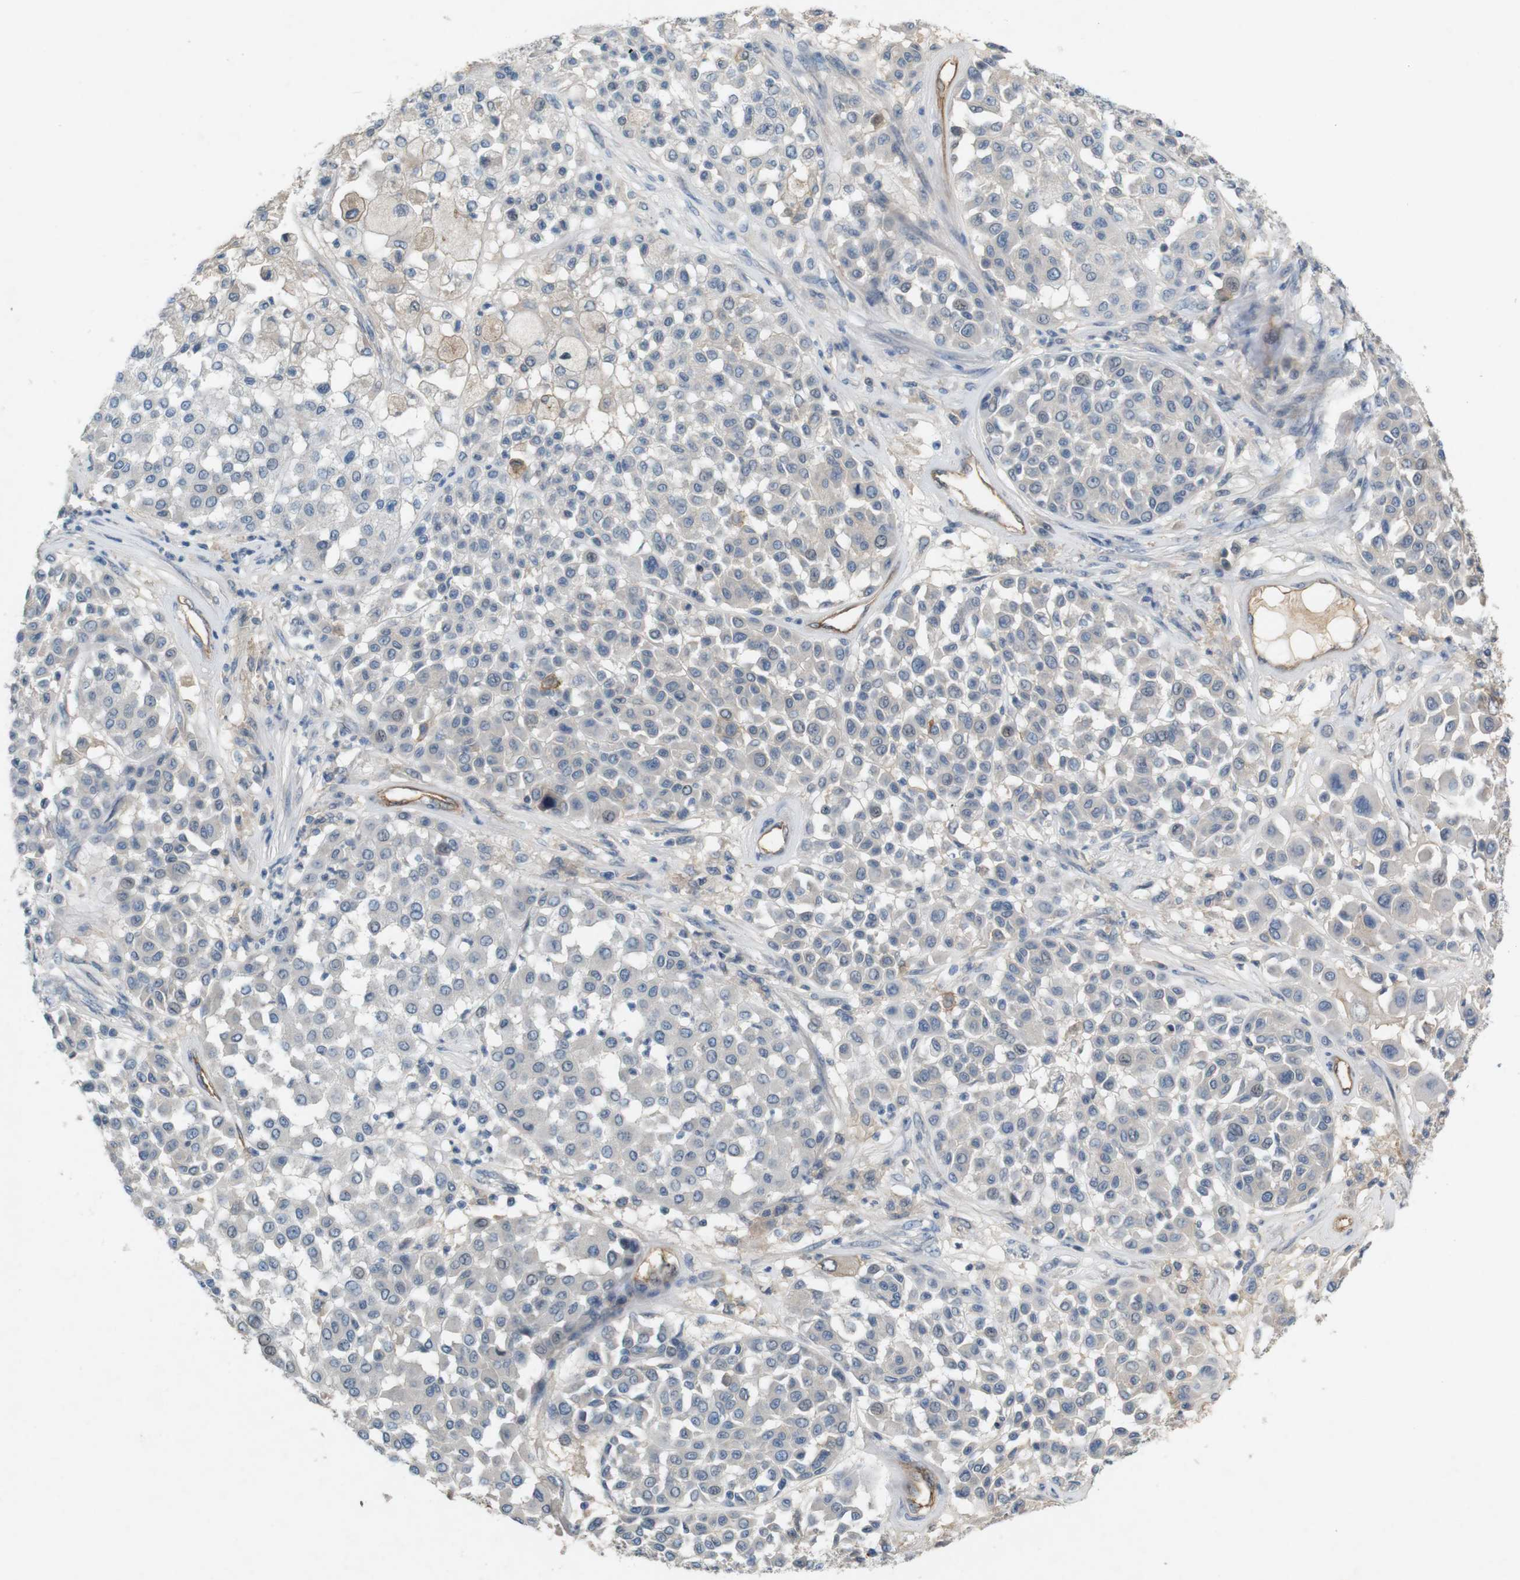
{"staining": {"intensity": "negative", "quantity": "none", "location": "none"}, "tissue": "melanoma", "cell_type": "Tumor cells", "image_type": "cancer", "snomed": [{"axis": "morphology", "description": "Malignant melanoma, Metastatic site"}, {"axis": "topography", "description": "Soft tissue"}], "caption": "A histopathology image of human malignant melanoma (metastatic site) is negative for staining in tumor cells.", "gene": "PVR", "patient": {"sex": "male", "age": 41}}